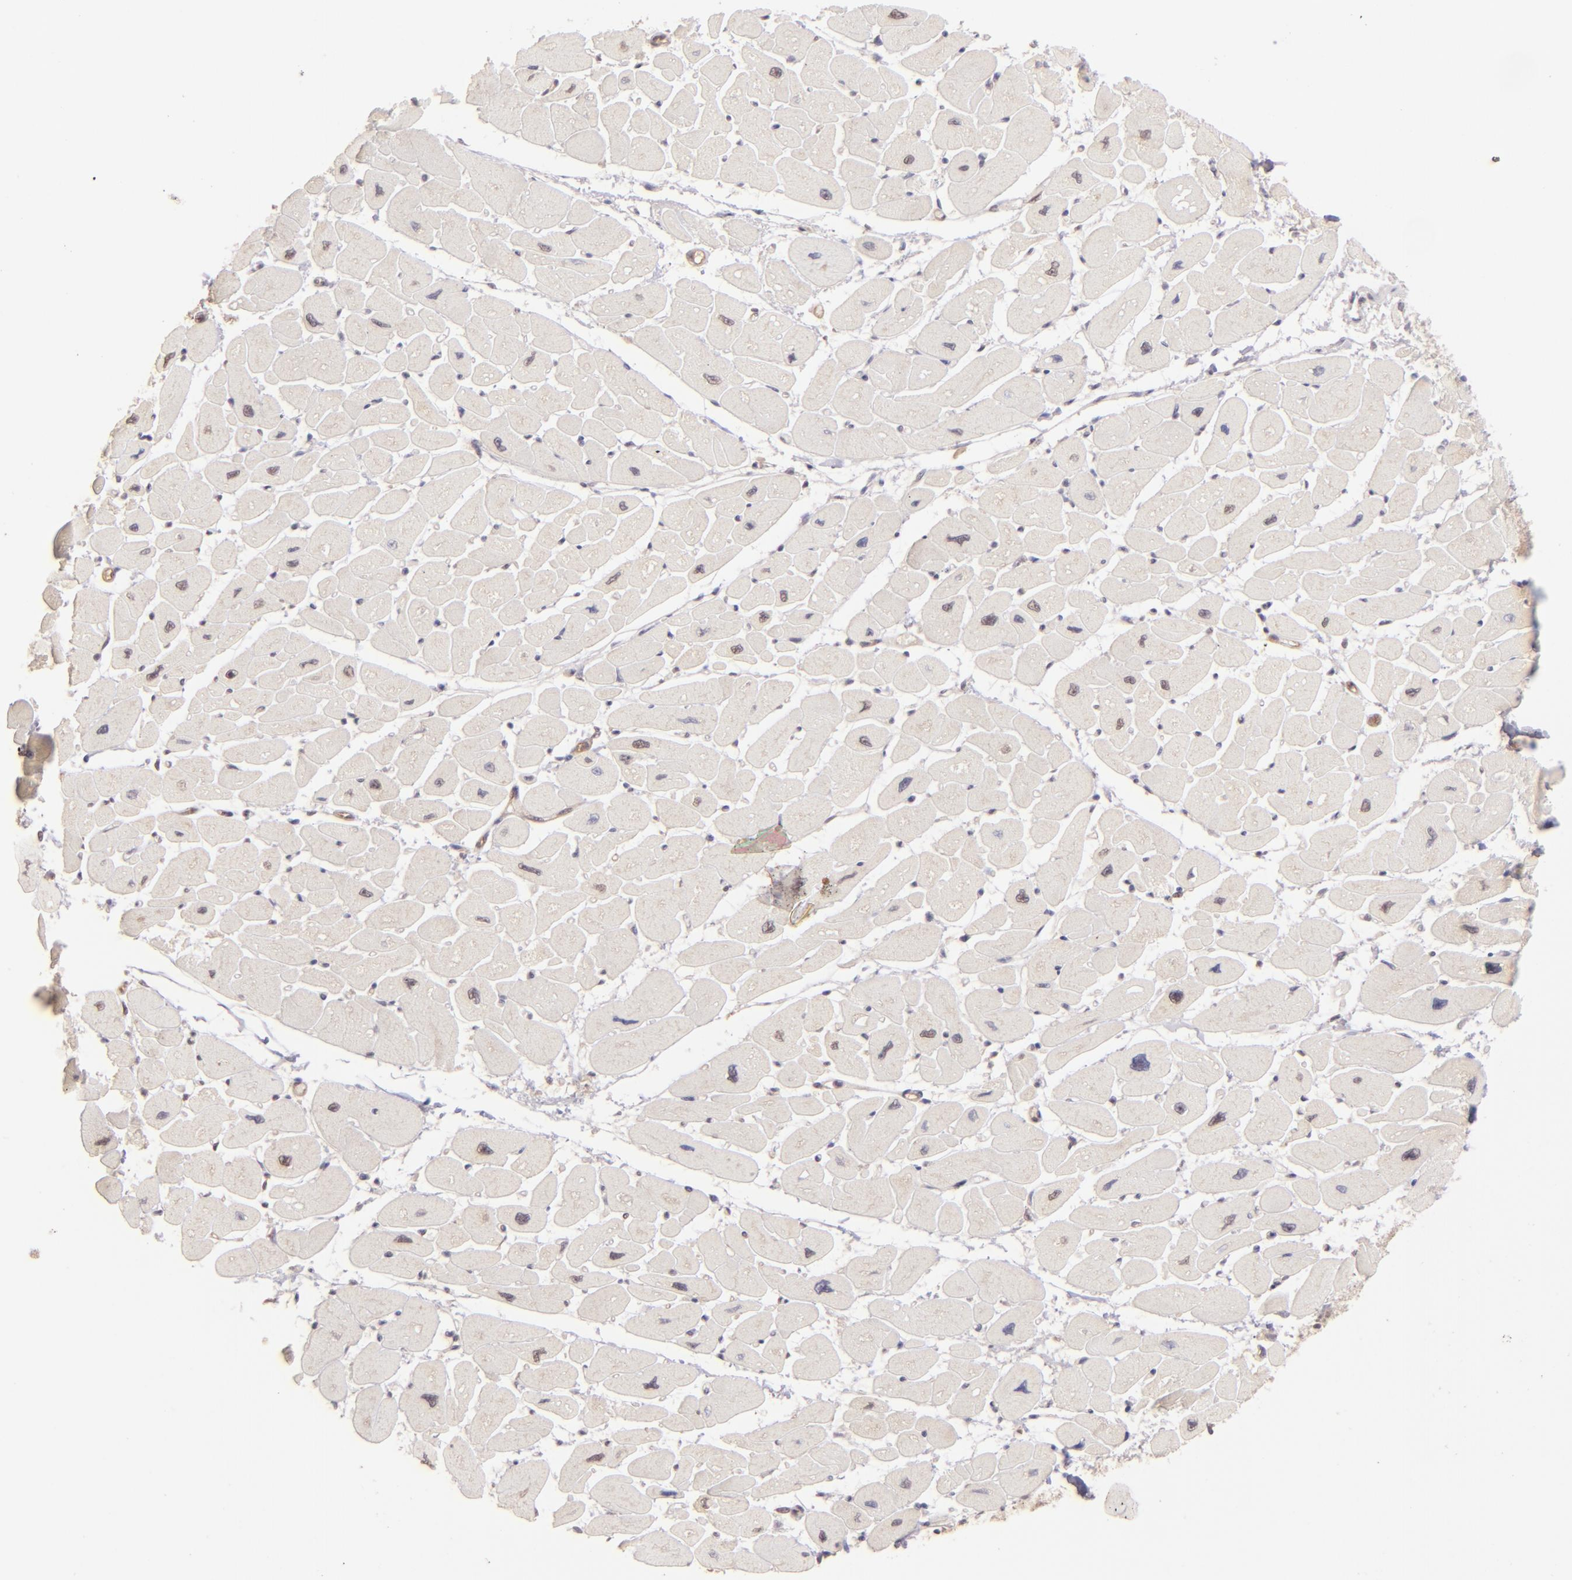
{"staining": {"intensity": "weak", "quantity": "25%-75%", "location": "cytoplasmic/membranous"}, "tissue": "heart muscle", "cell_type": "Cardiomyocytes", "image_type": "normal", "snomed": [{"axis": "morphology", "description": "Normal tissue, NOS"}, {"axis": "topography", "description": "Heart"}], "caption": "An immunohistochemistry (IHC) photomicrograph of unremarkable tissue is shown. Protein staining in brown labels weak cytoplasmic/membranous positivity in heart muscle within cardiomyocytes.", "gene": "CLDN1", "patient": {"sex": "female", "age": 54}}